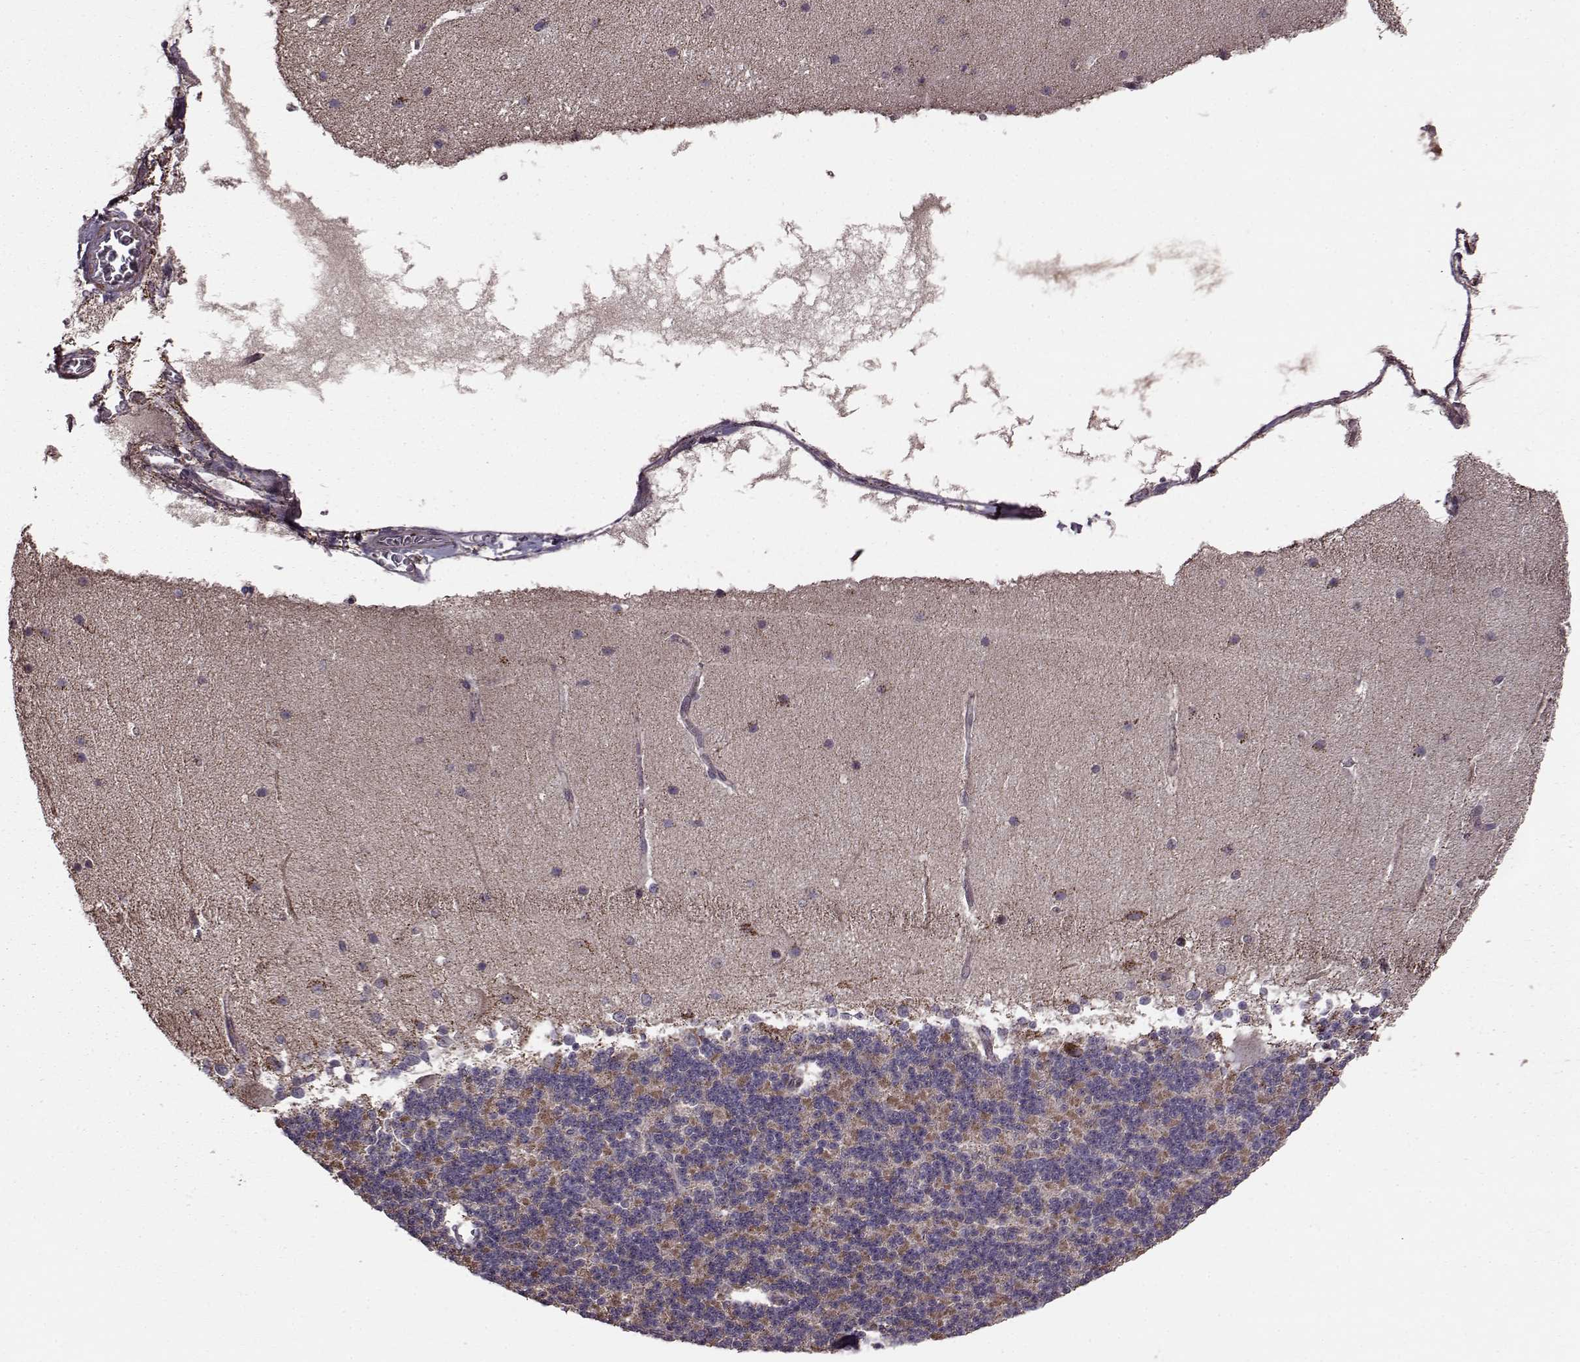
{"staining": {"intensity": "moderate", "quantity": "<25%", "location": "cytoplasmic/membranous"}, "tissue": "cerebellum", "cell_type": "Cells in granular layer", "image_type": "normal", "snomed": [{"axis": "morphology", "description": "Normal tissue, NOS"}, {"axis": "topography", "description": "Cerebellum"}], "caption": "Cells in granular layer reveal low levels of moderate cytoplasmic/membranous staining in about <25% of cells in unremarkable cerebellum.", "gene": "PUDP", "patient": {"sex": "female", "age": 19}}